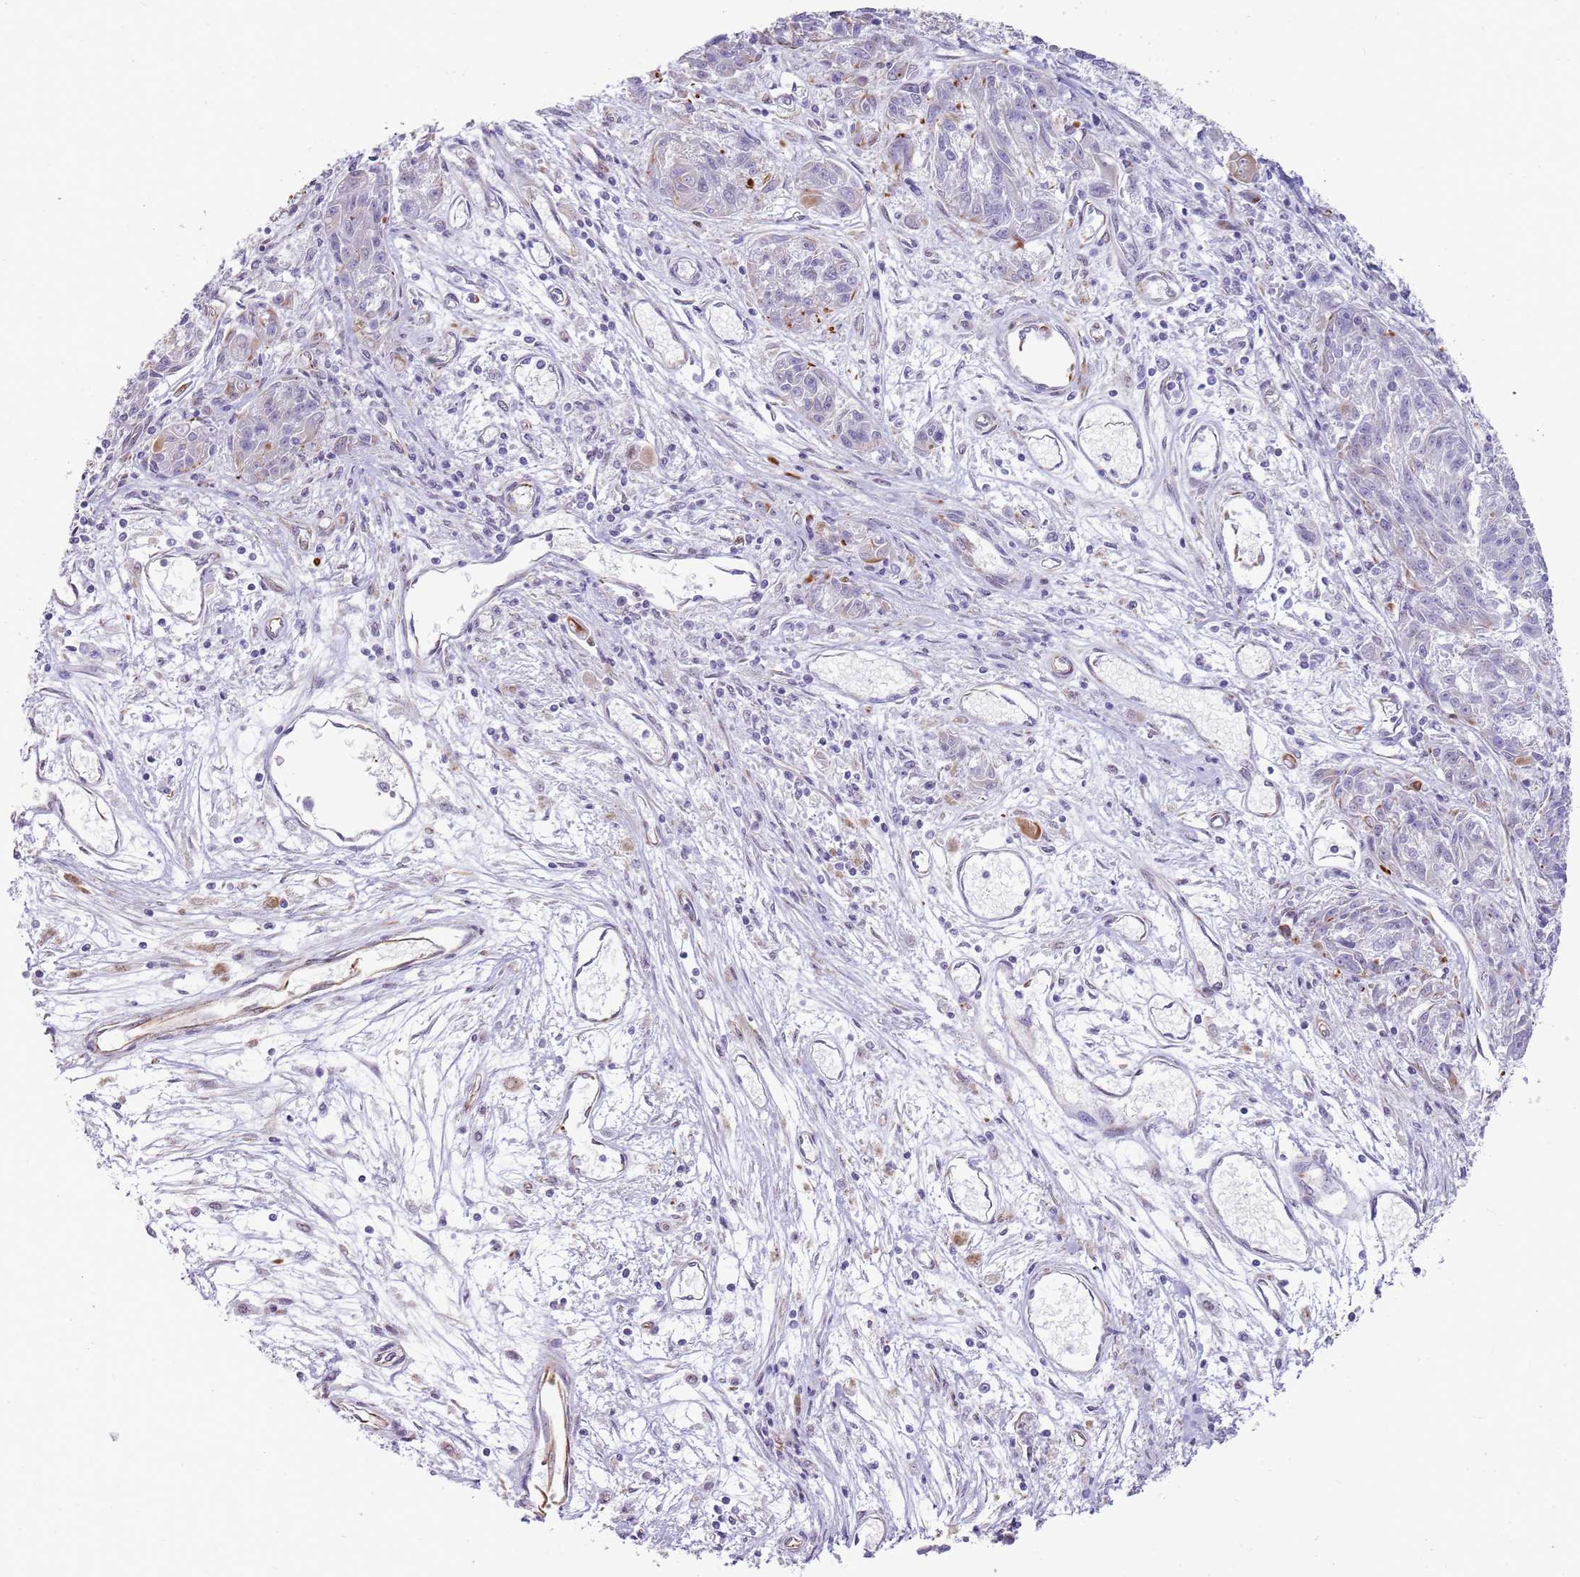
{"staining": {"intensity": "negative", "quantity": "none", "location": "none"}, "tissue": "melanoma", "cell_type": "Tumor cells", "image_type": "cancer", "snomed": [{"axis": "morphology", "description": "Malignant melanoma, NOS"}, {"axis": "topography", "description": "Skin"}], "caption": "High magnification brightfield microscopy of melanoma stained with DAB (3,3'-diaminobenzidine) (brown) and counterstained with hematoxylin (blue): tumor cells show no significant expression.", "gene": "NBPF3", "patient": {"sex": "male", "age": 53}}